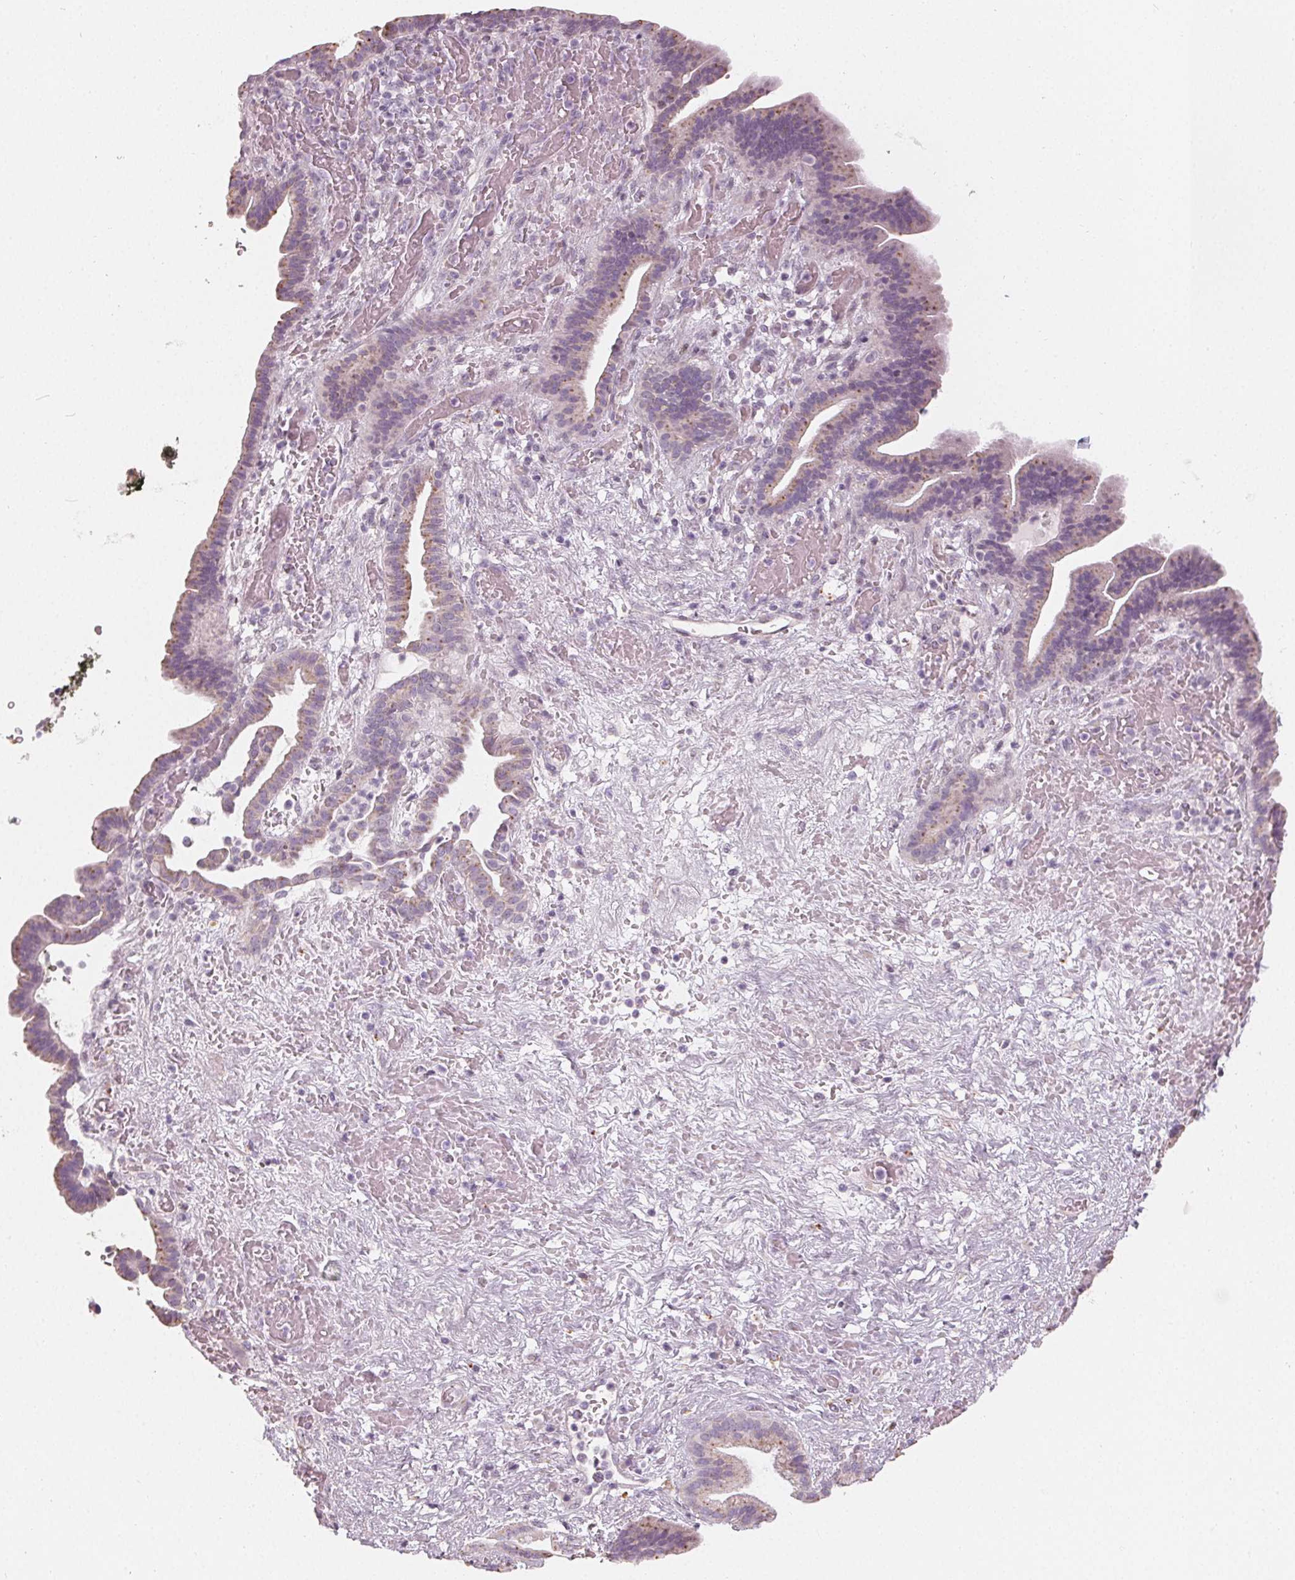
{"staining": {"intensity": "moderate", "quantity": "<25%", "location": "cytoplasmic/membranous"}, "tissue": "pancreatic cancer", "cell_type": "Tumor cells", "image_type": "cancer", "snomed": [{"axis": "morphology", "description": "Adenocarcinoma, NOS"}, {"axis": "topography", "description": "Pancreas"}], "caption": "Pancreatic adenocarcinoma stained with IHC shows moderate cytoplasmic/membranous expression in approximately <25% of tumor cells.", "gene": "HOPX", "patient": {"sex": "male", "age": 44}}